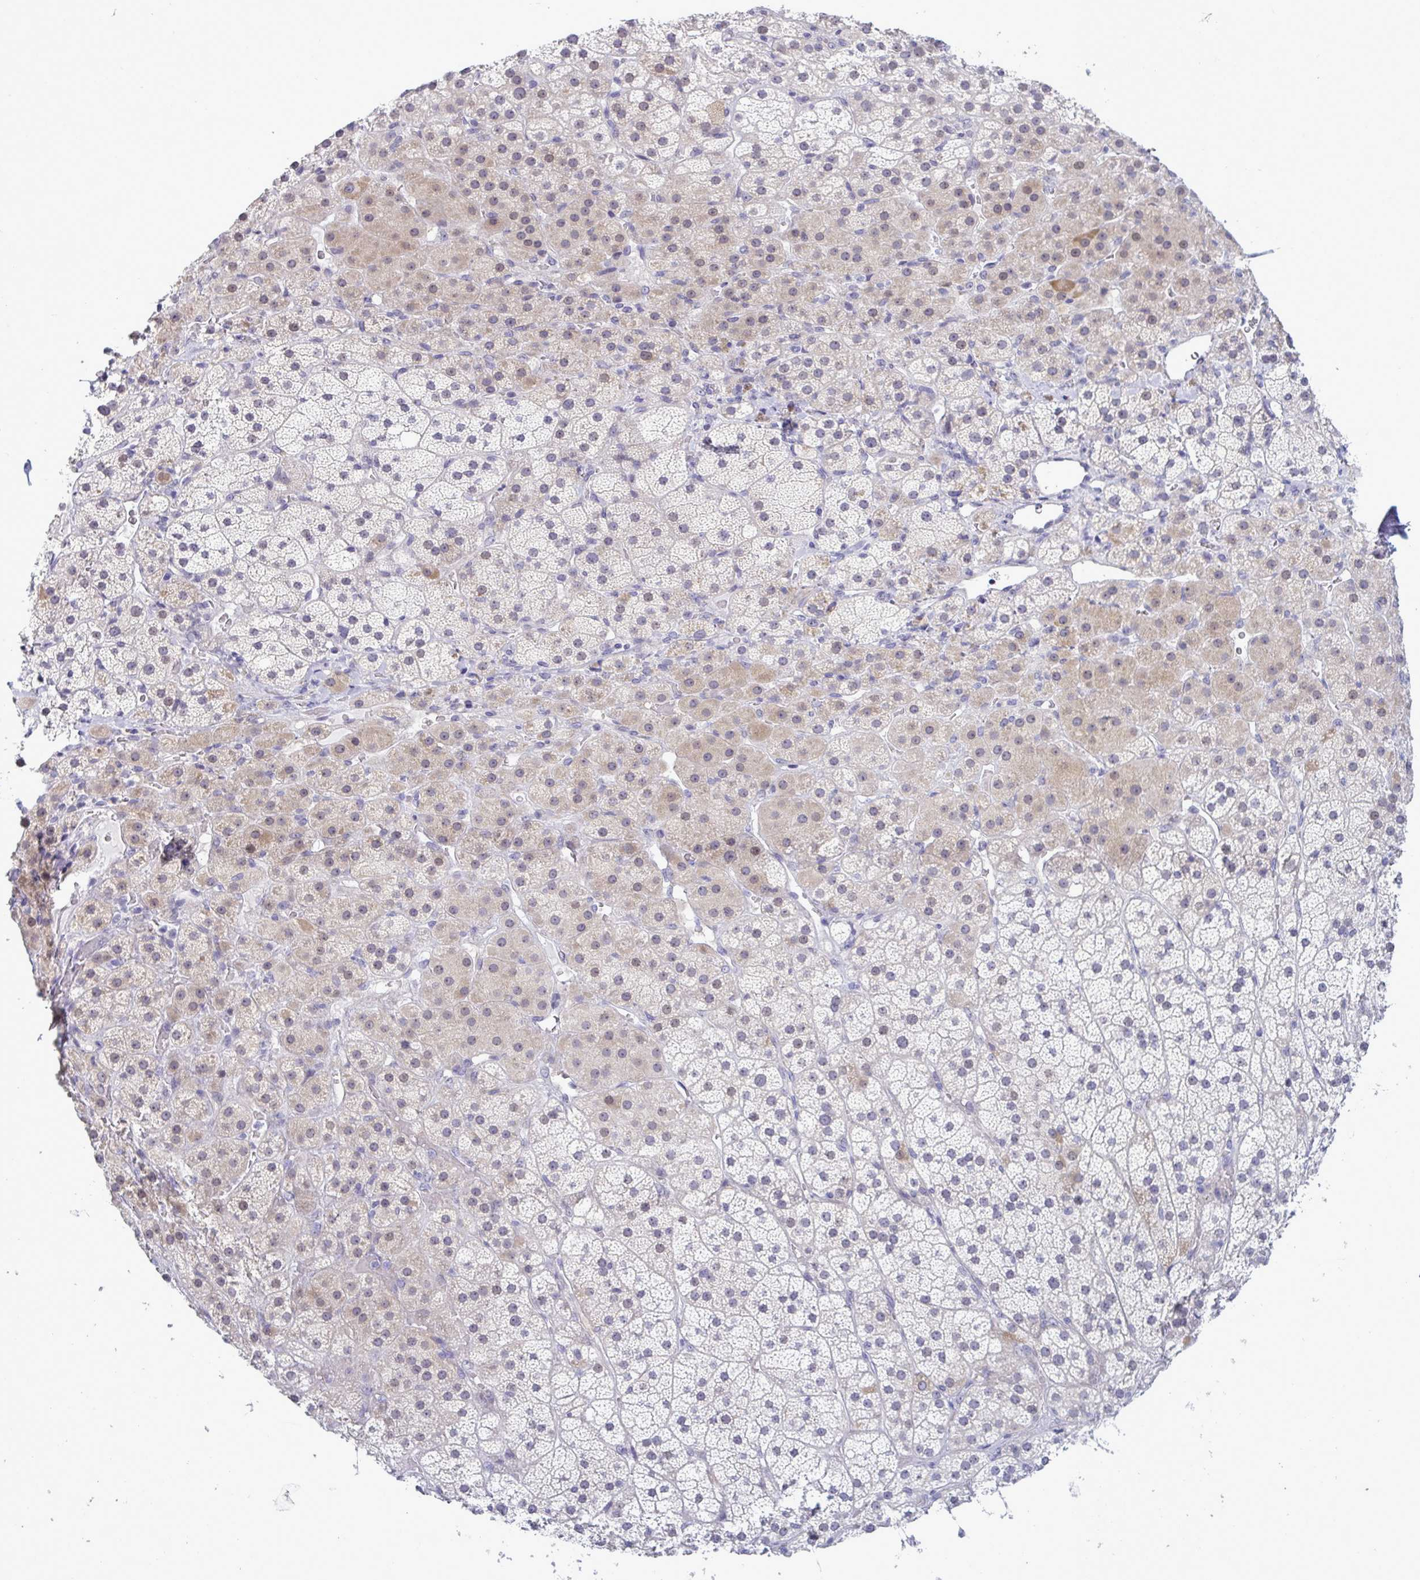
{"staining": {"intensity": "moderate", "quantity": "25%-75%", "location": "cytoplasmic/membranous,nuclear"}, "tissue": "adrenal gland", "cell_type": "Glandular cells", "image_type": "normal", "snomed": [{"axis": "morphology", "description": "Normal tissue, NOS"}, {"axis": "topography", "description": "Adrenal gland"}], "caption": "A high-resolution photomicrograph shows immunohistochemistry staining of benign adrenal gland, which exhibits moderate cytoplasmic/membranous,nuclear staining in about 25%-75% of glandular cells.", "gene": "MFSD4A", "patient": {"sex": "male", "age": 57}}